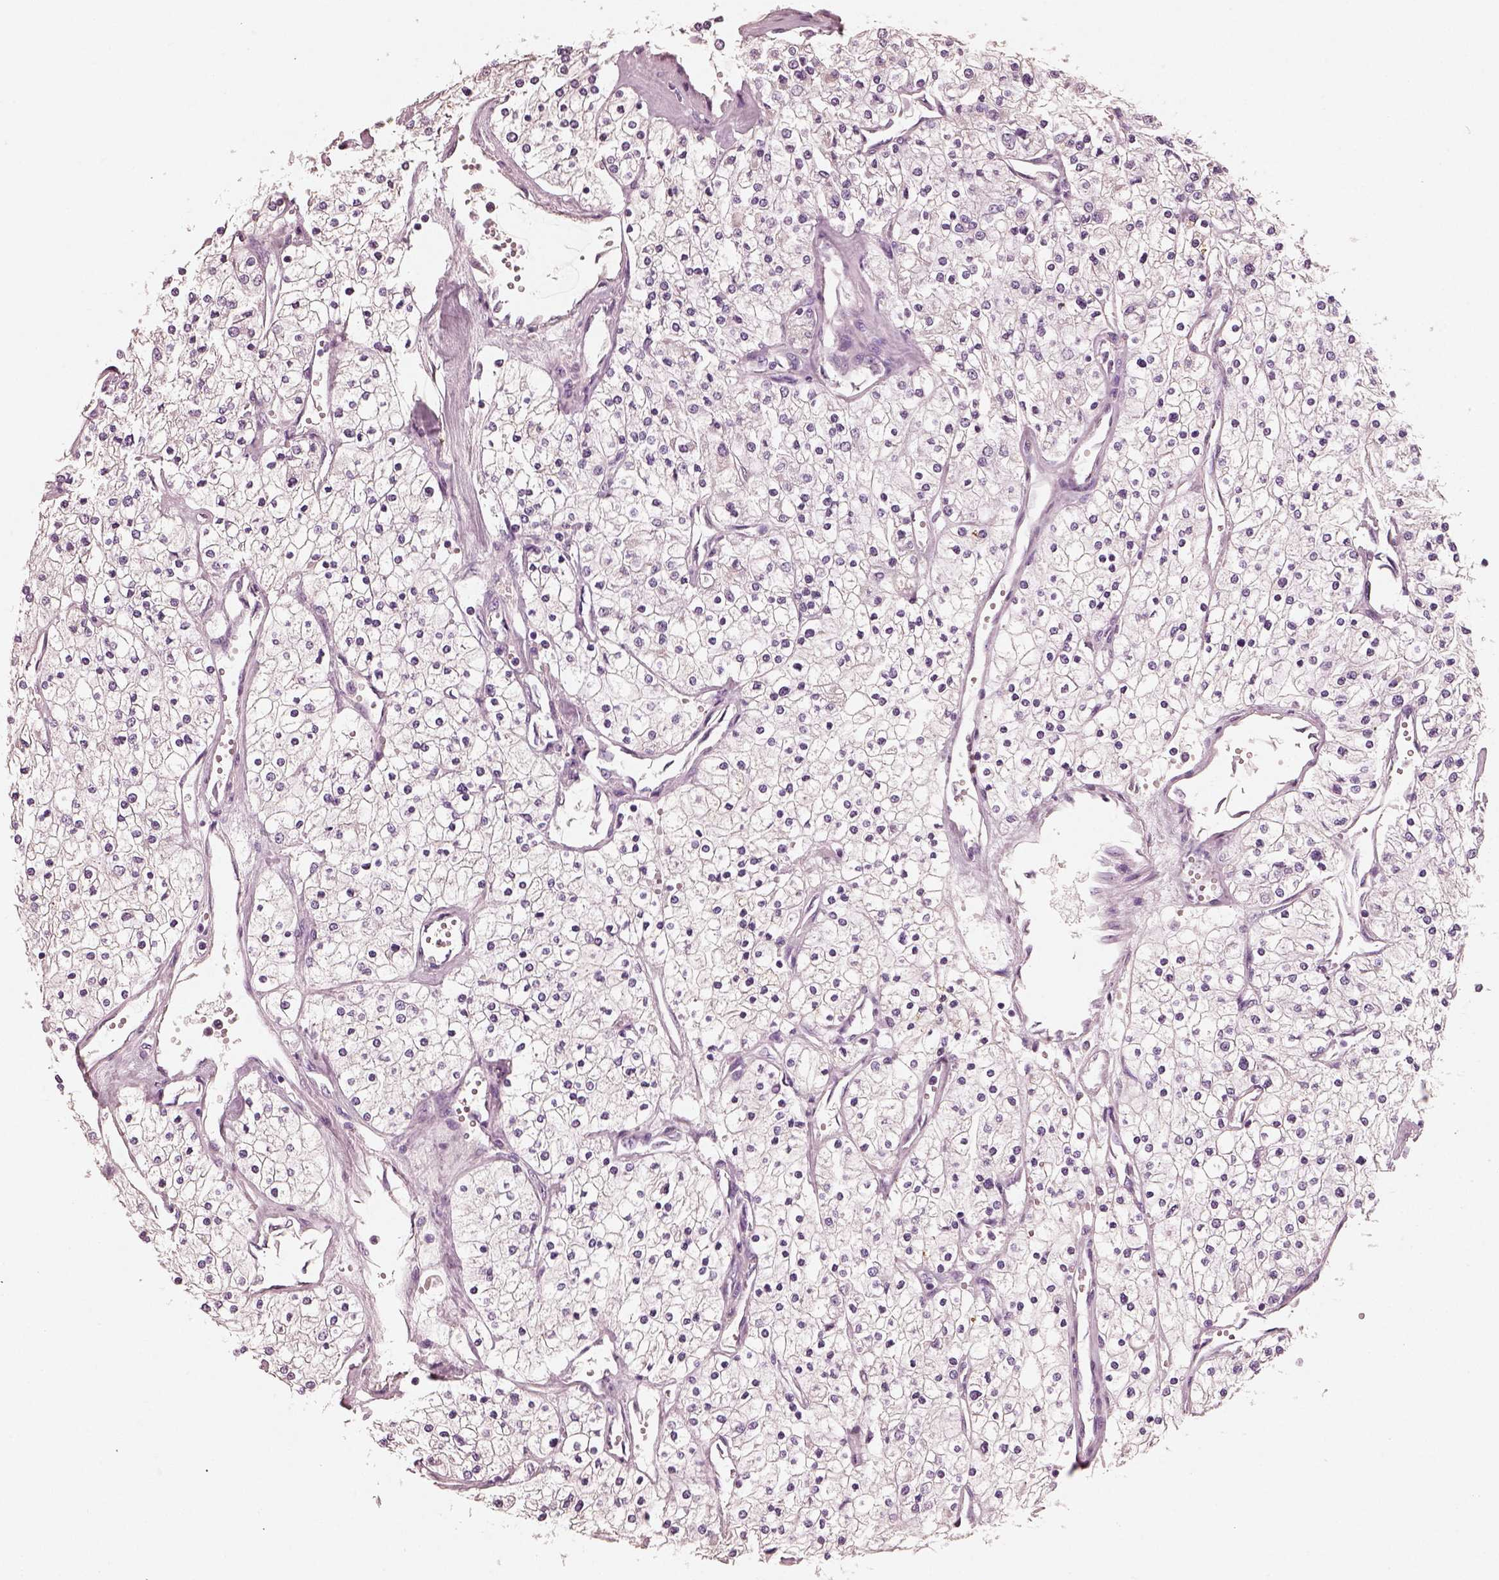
{"staining": {"intensity": "negative", "quantity": "none", "location": "none"}, "tissue": "renal cancer", "cell_type": "Tumor cells", "image_type": "cancer", "snomed": [{"axis": "morphology", "description": "Adenocarcinoma, NOS"}, {"axis": "topography", "description": "Kidney"}], "caption": "Photomicrograph shows no significant protein expression in tumor cells of renal adenocarcinoma.", "gene": "RS1", "patient": {"sex": "male", "age": 80}}